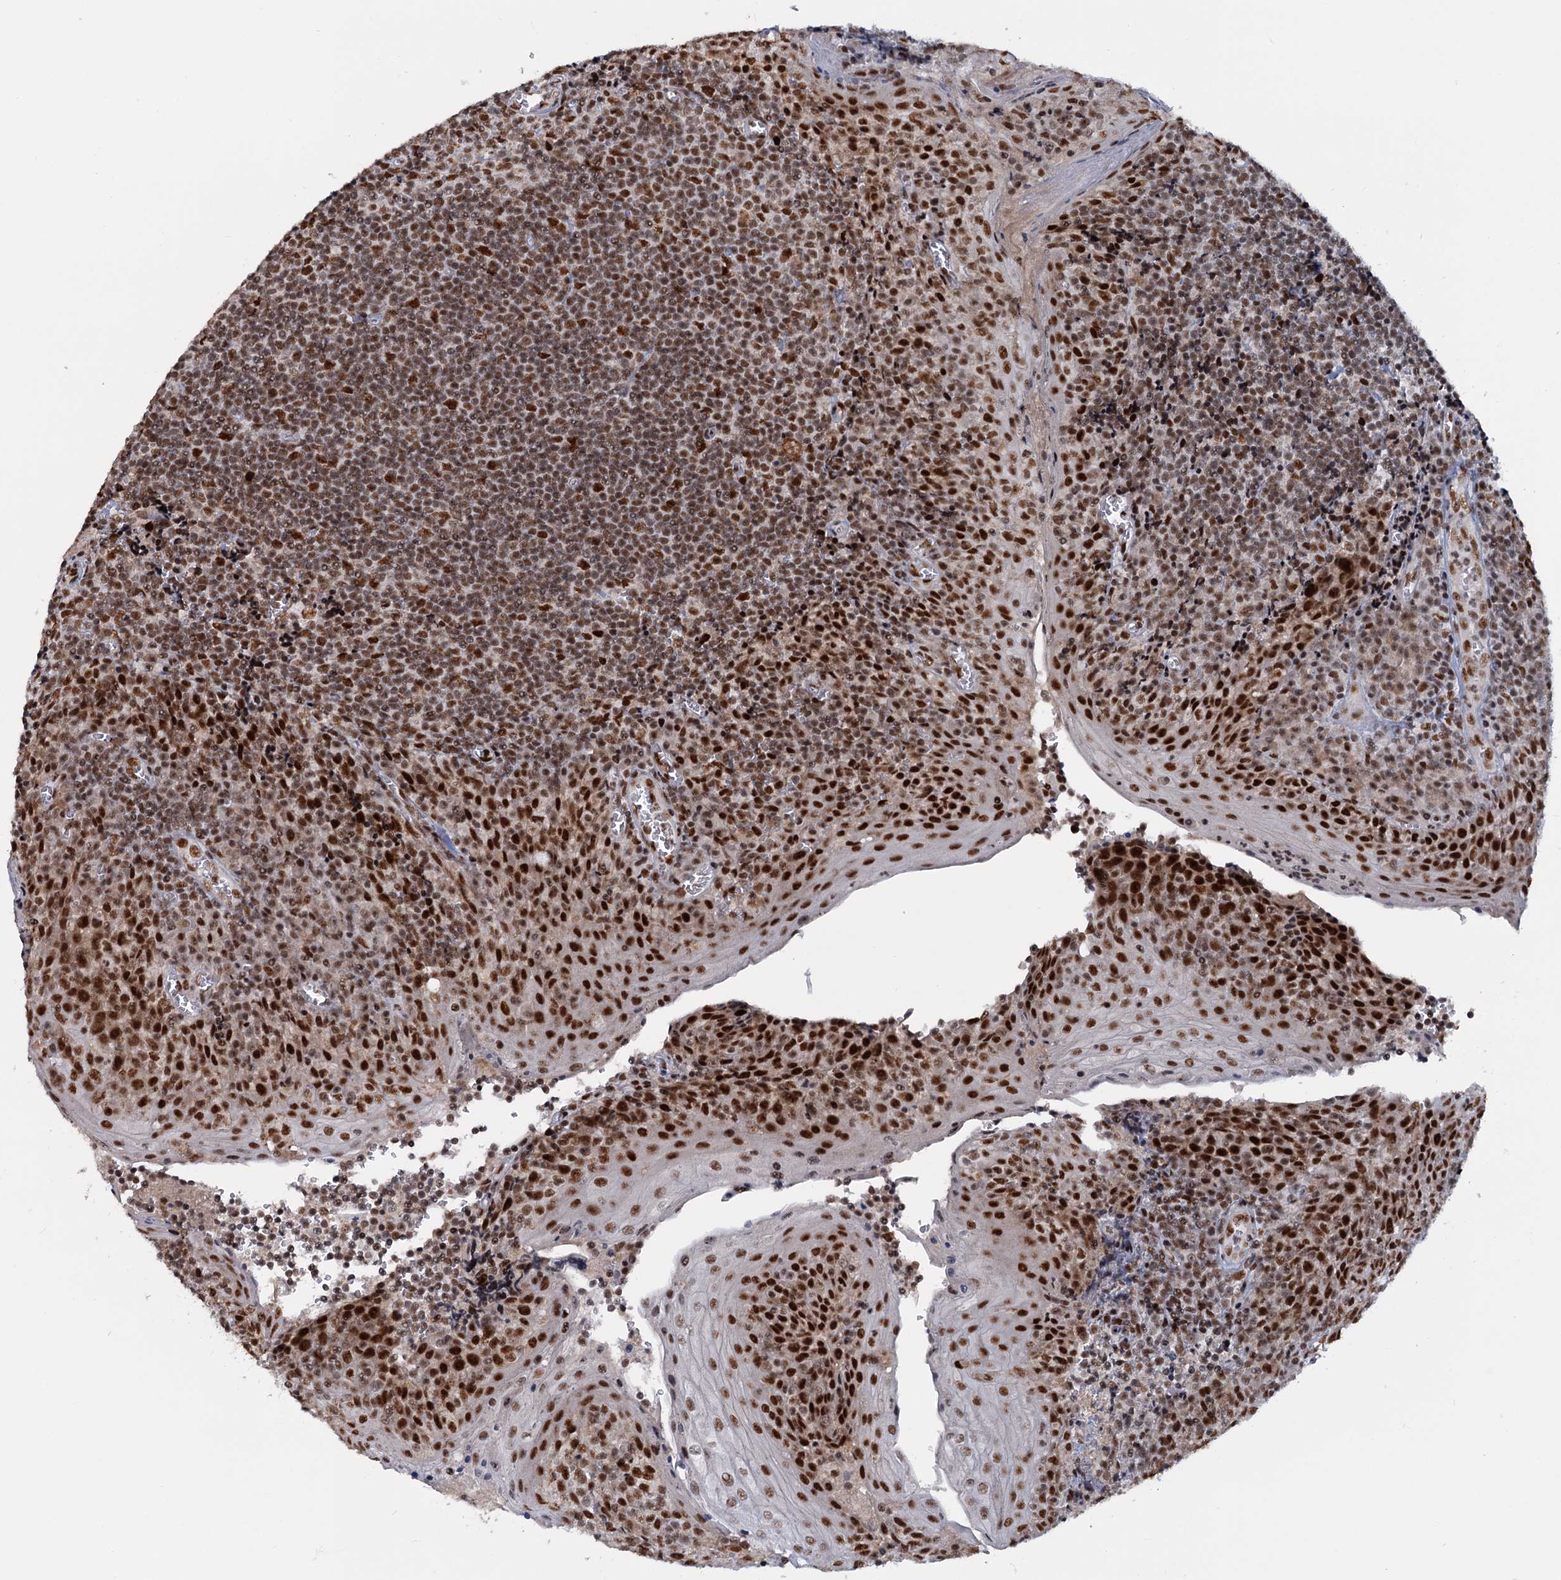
{"staining": {"intensity": "strong", "quantity": ">75%", "location": "cytoplasmic/membranous,nuclear"}, "tissue": "tonsil", "cell_type": "Germinal center cells", "image_type": "normal", "snomed": [{"axis": "morphology", "description": "Normal tissue, NOS"}, {"axis": "topography", "description": "Tonsil"}], "caption": "Benign tonsil demonstrates strong cytoplasmic/membranous,nuclear staining in approximately >75% of germinal center cells Using DAB (3,3'-diaminobenzidine) (brown) and hematoxylin (blue) stains, captured at high magnification using brightfield microscopy..", "gene": "WBP4", "patient": {"sex": "male", "age": 27}}